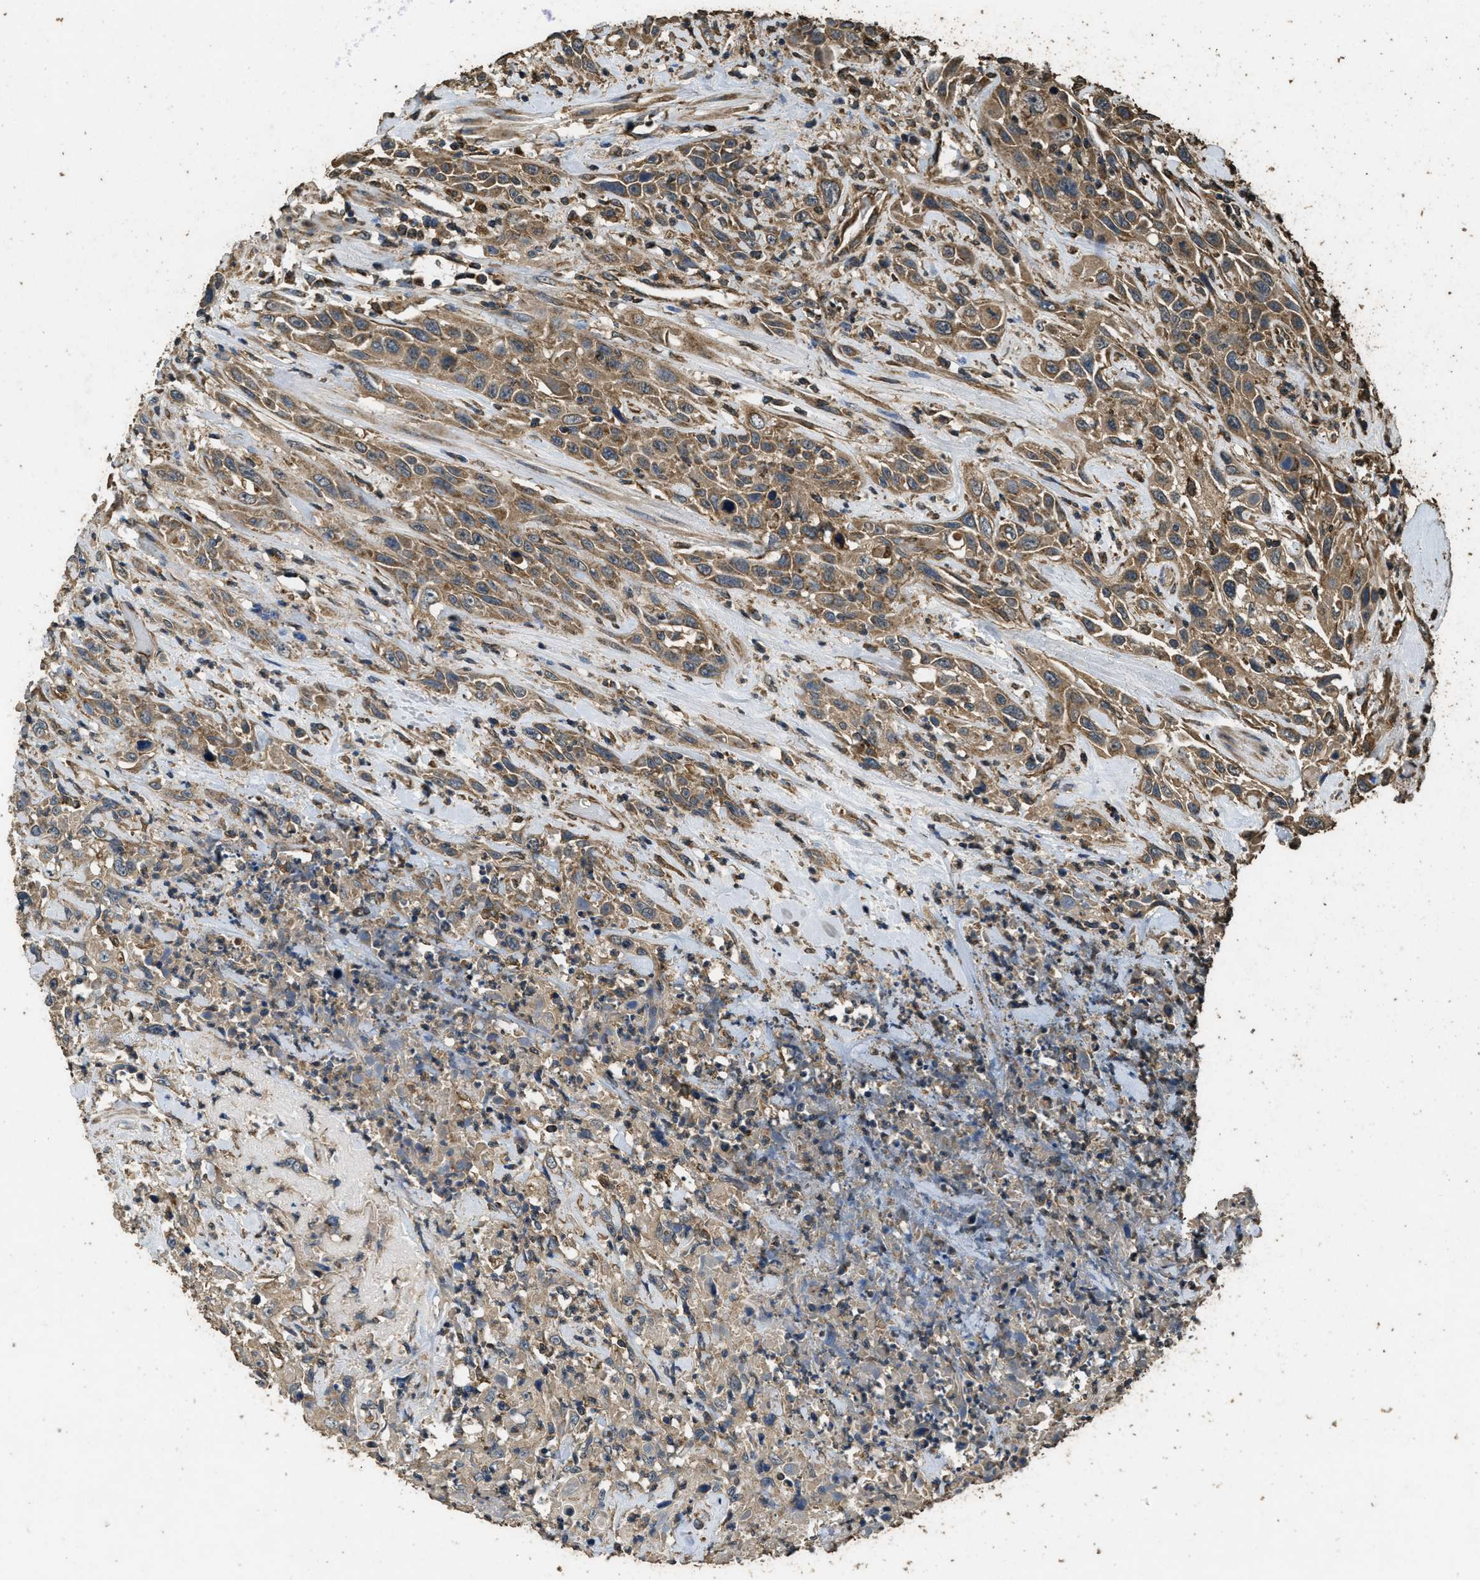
{"staining": {"intensity": "moderate", "quantity": ">75%", "location": "cytoplasmic/membranous"}, "tissue": "urothelial cancer", "cell_type": "Tumor cells", "image_type": "cancer", "snomed": [{"axis": "morphology", "description": "Urothelial carcinoma, High grade"}, {"axis": "topography", "description": "Urinary bladder"}], "caption": "Immunohistochemistry (IHC) micrograph of urothelial cancer stained for a protein (brown), which exhibits medium levels of moderate cytoplasmic/membranous staining in about >75% of tumor cells.", "gene": "CYRIA", "patient": {"sex": "female", "age": 84}}